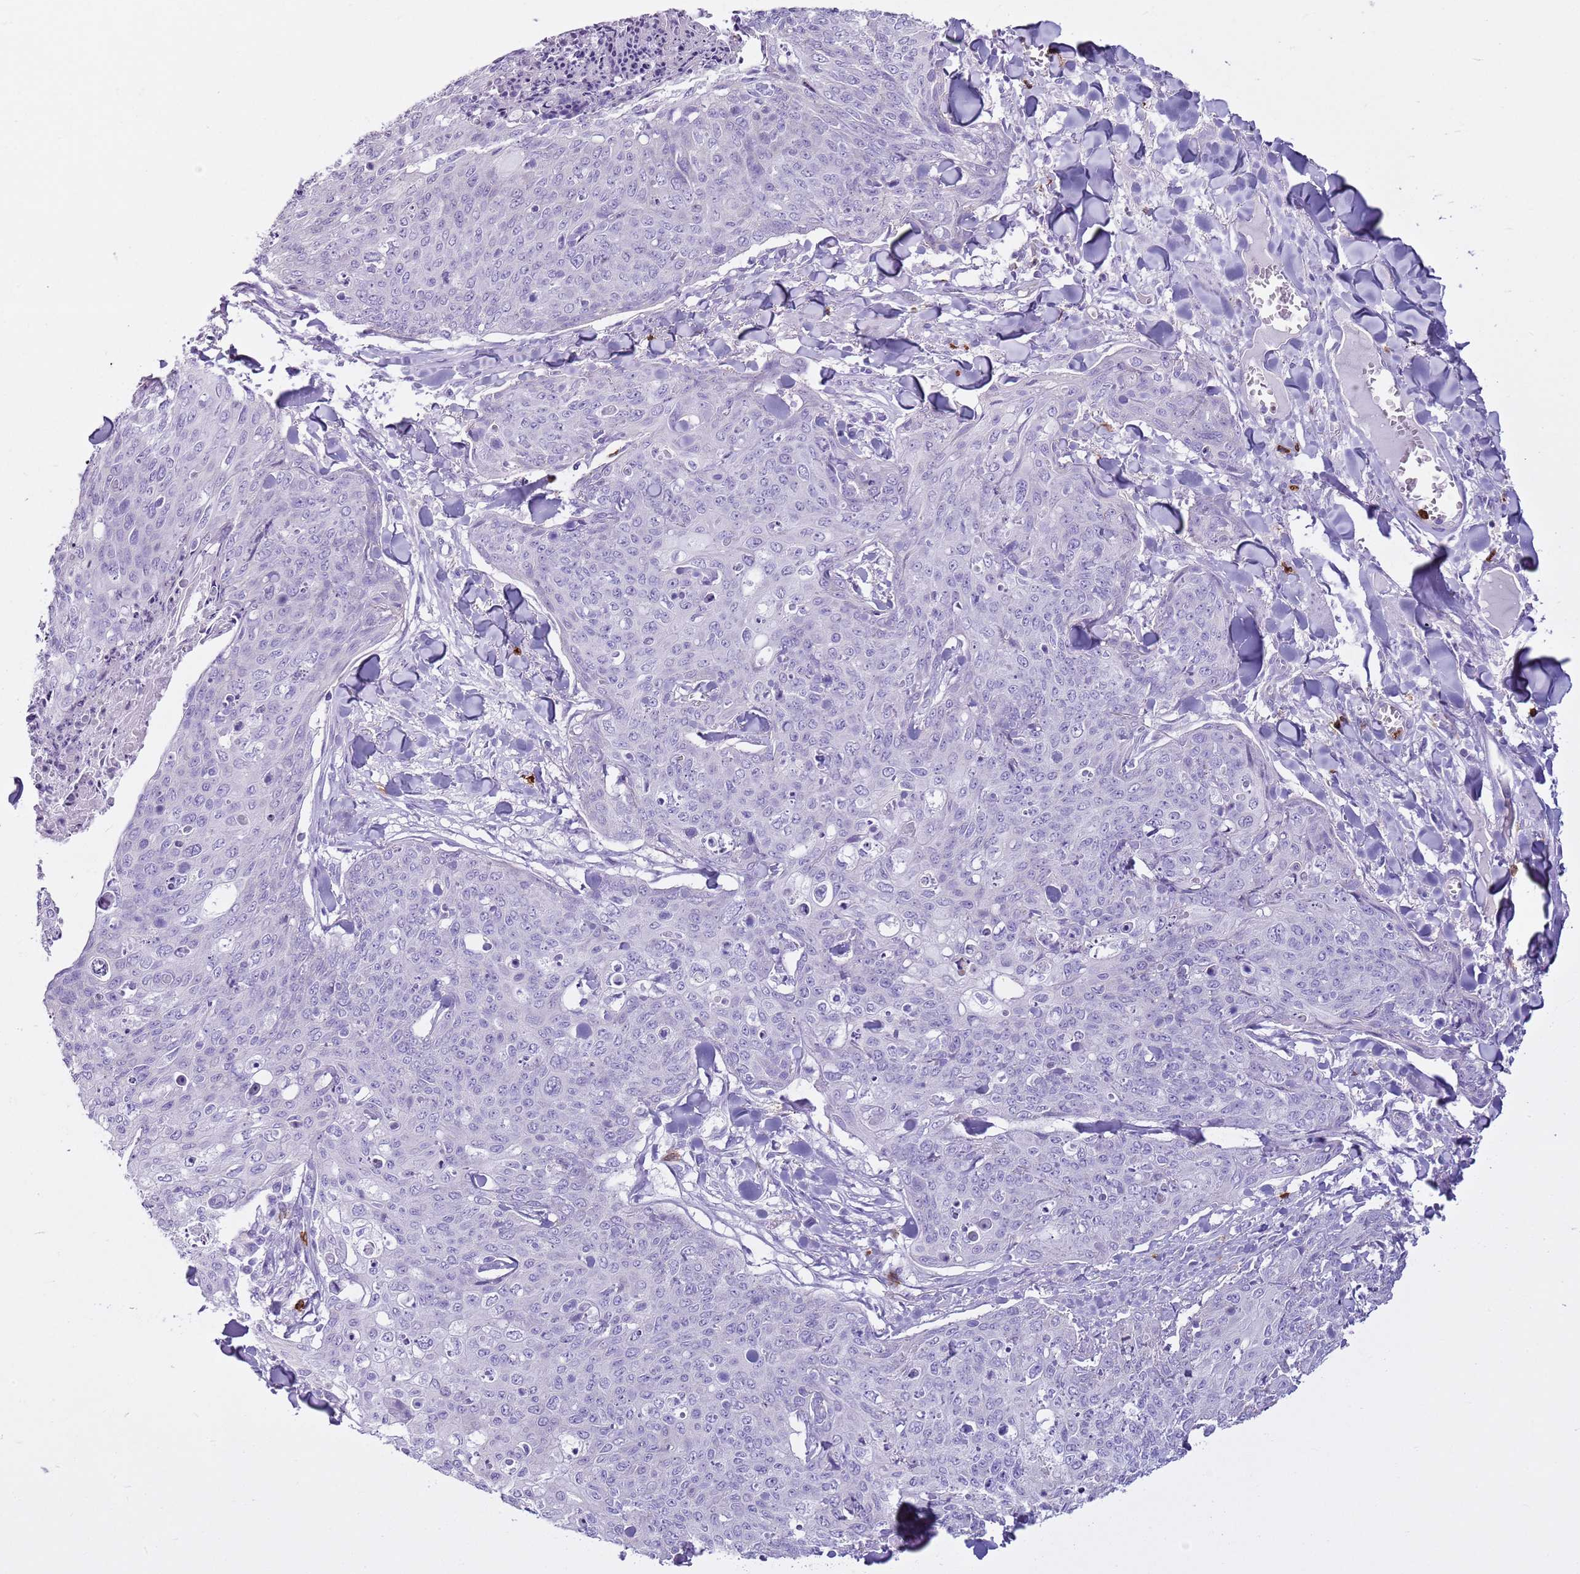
{"staining": {"intensity": "negative", "quantity": "none", "location": "none"}, "tissue": "skin cancer", "cell_type": "Tumor cells", "image_type": "cancer", "snomed": [{"axis": "morphology", "description": "Squamous cell carcinoma, NOS"}, {"axis": "topography", "description": "Skin"}, {"axis": "topography", "description": "Vulva"}], "caption": "A micrograph of human skin squamous cell carcinoma is negative for staining in tumor cells.", "gene": "CD177", "patient": {"sex": "female", "age": 85}}